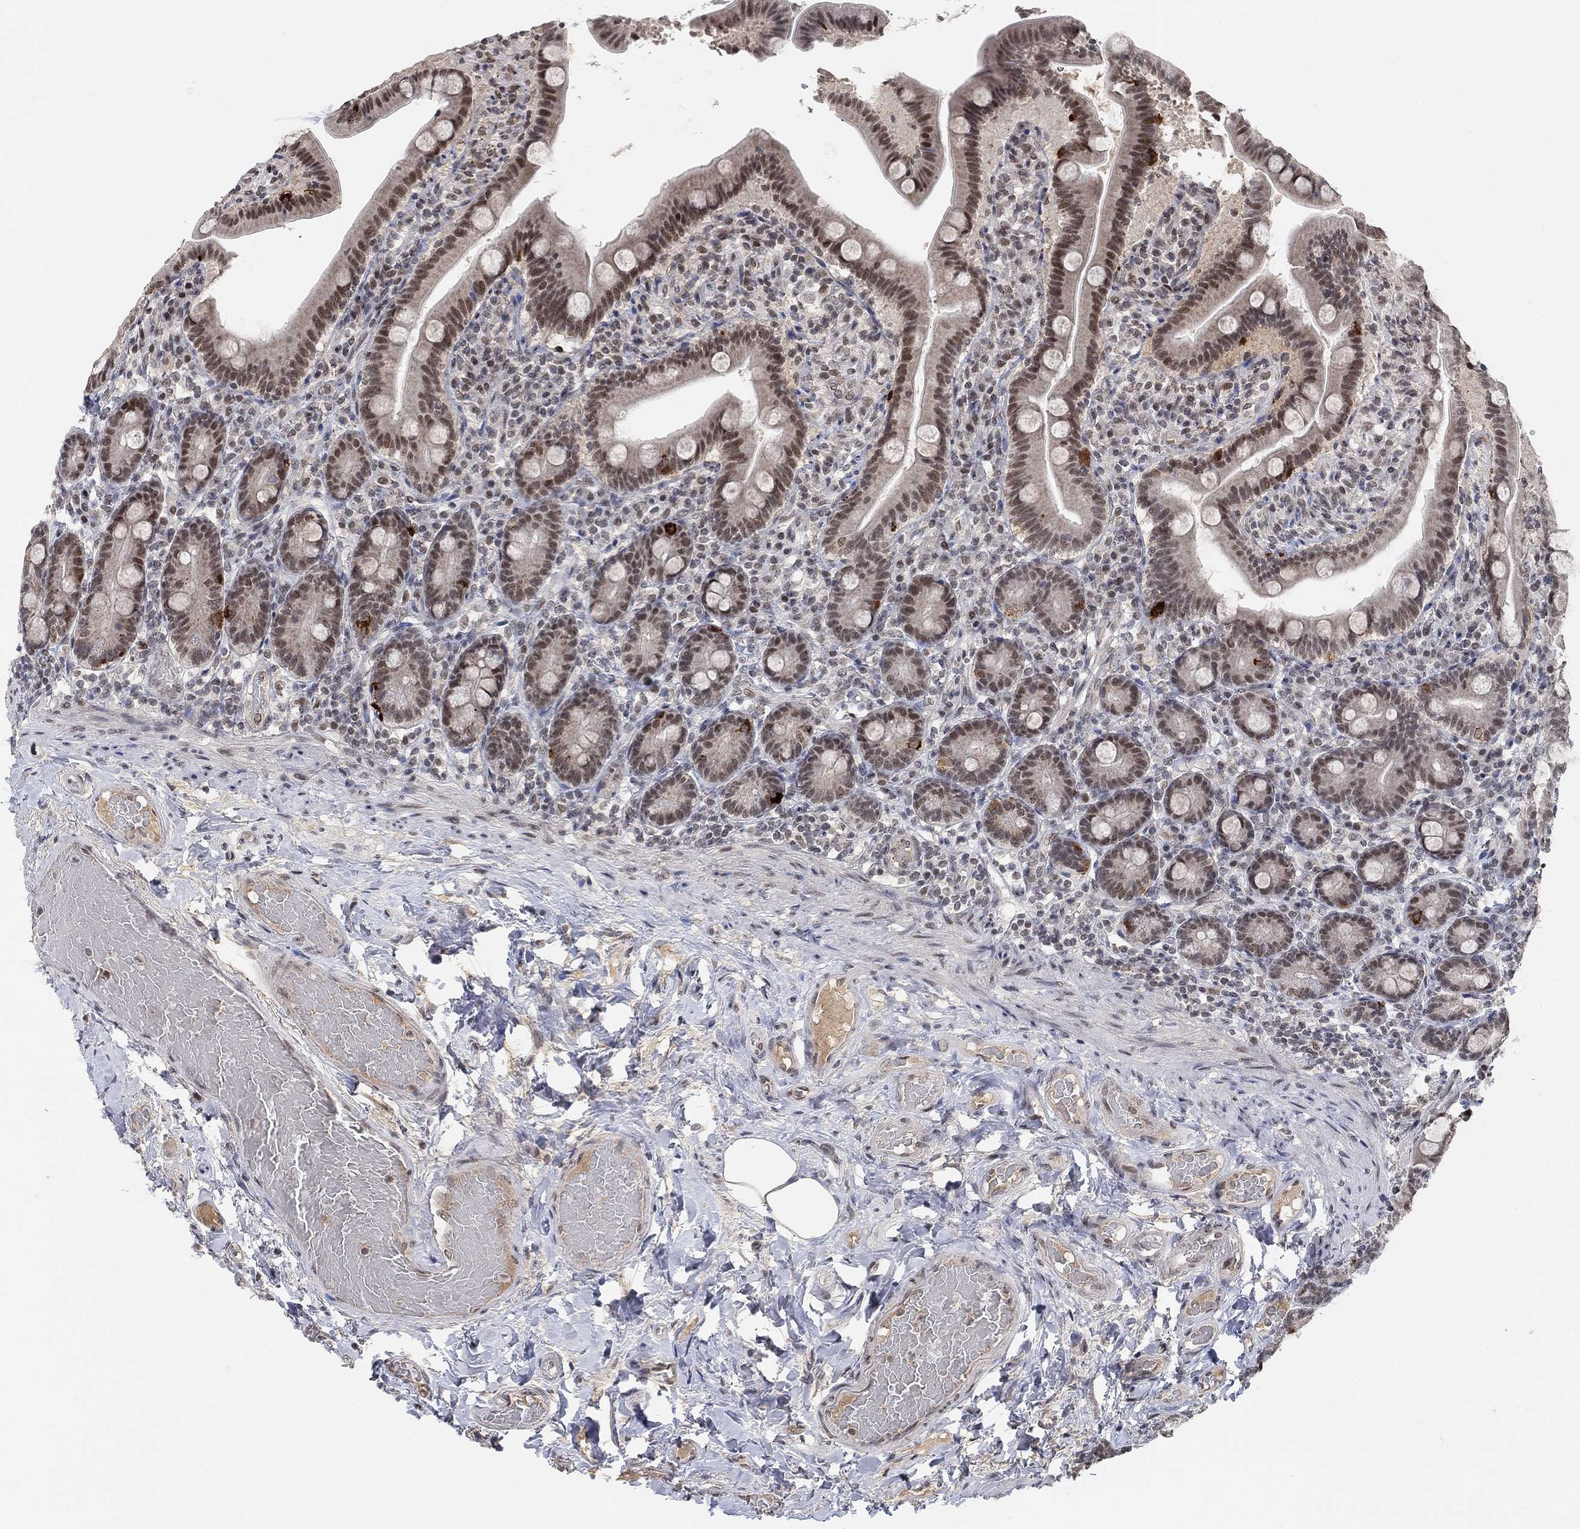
{"staining": {"intensity": "strong", "quantity": "25%-75%", "location": "nuclear"}, "tissue": "small intestine", "cell_type": "Glandular cells", "image_type": "normal", "snomed": [{"axis": "morphology", "description": "Normal tissue, NOS"}, {"axis": "topography", "description": "Small intestine"}], "caption": "IHC histopathology image of benign small intestine stained for a protein (brown), which displays high levels of strong nuclear expression in approximately 25%-75% of glandular cells.", "gene": "THAP8", "patient": {"sex": "male", "age": 66}}